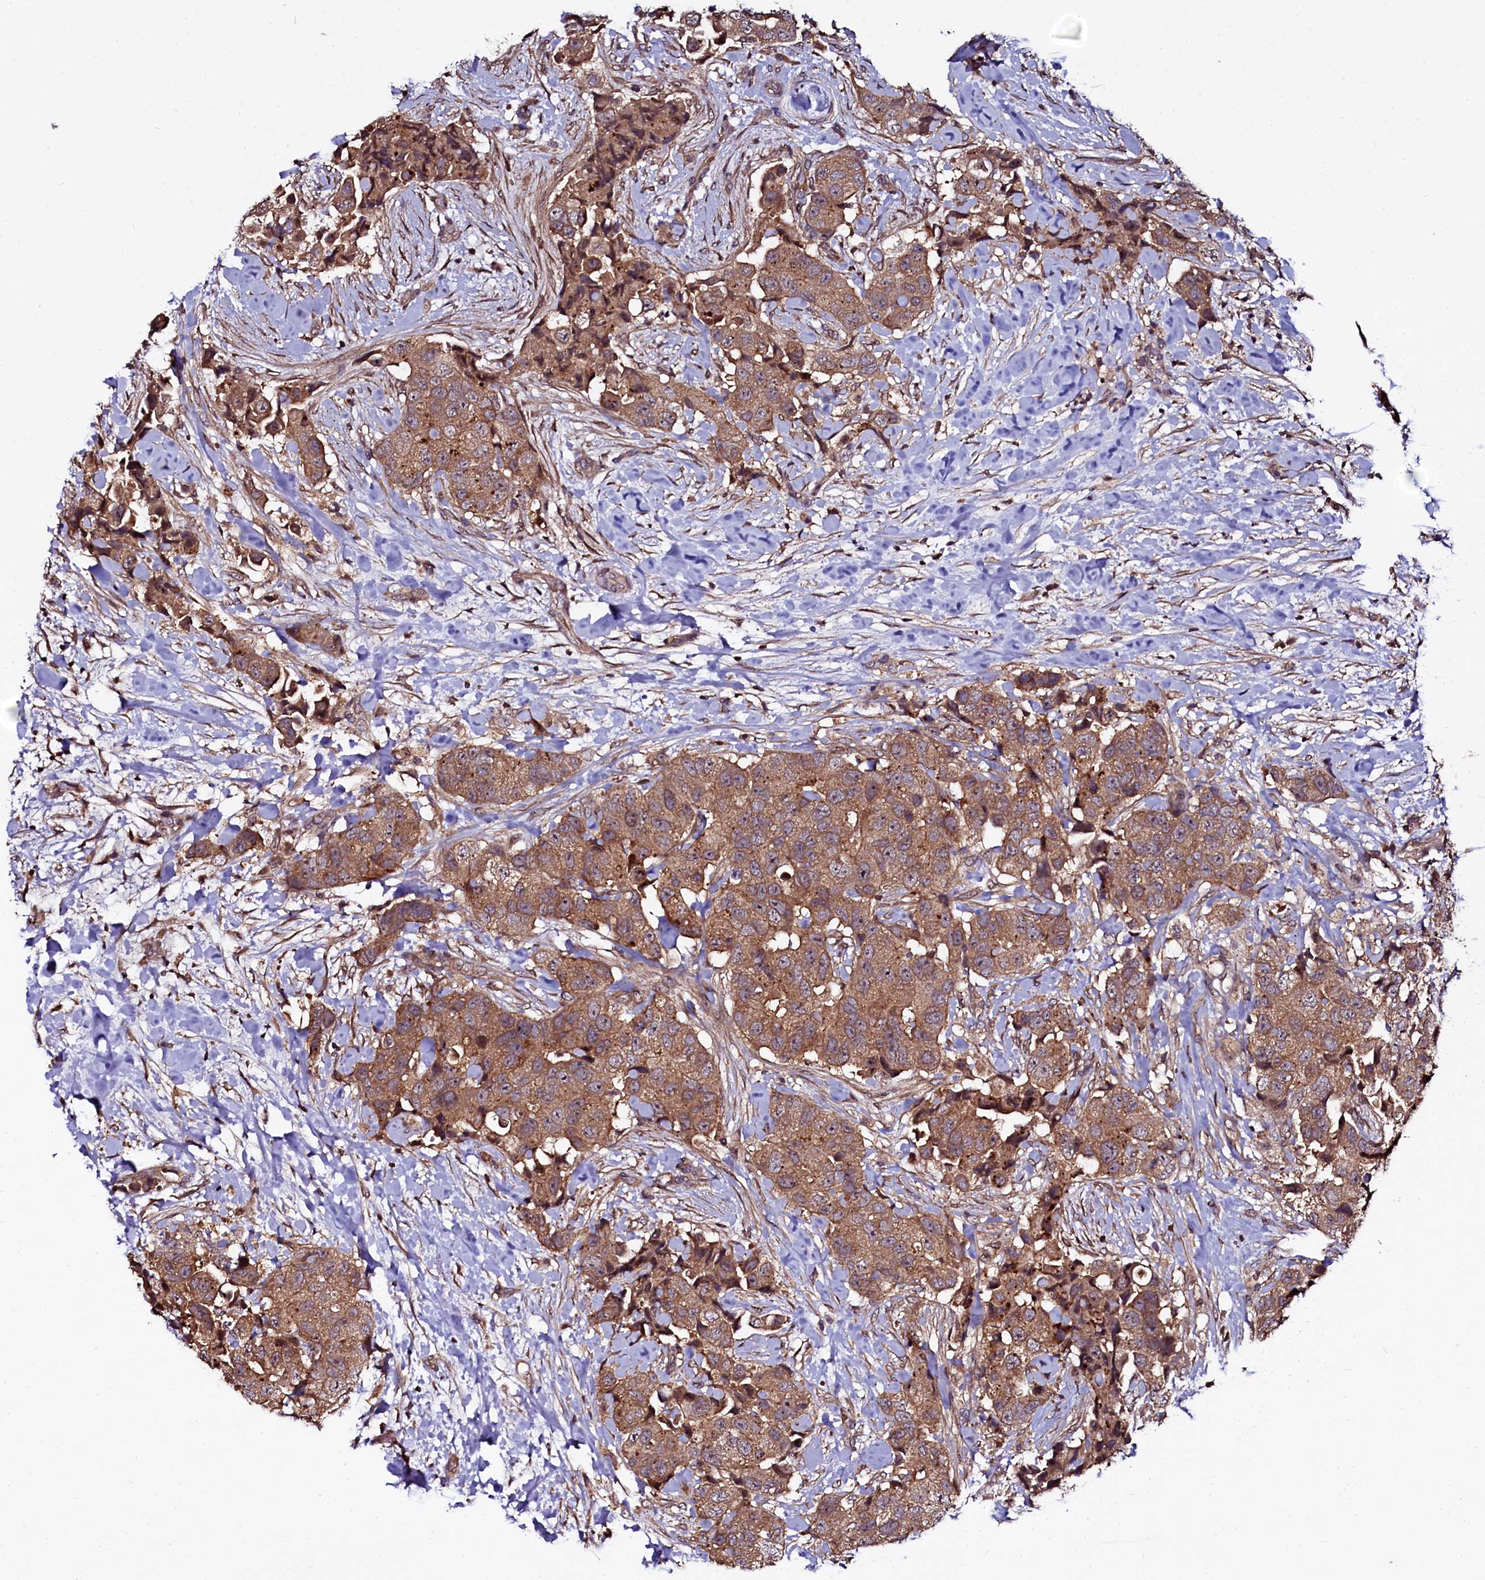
{"staining": {"intensity": "moderate", "quantity": ">75%", "location": "cytoplasmic/membranous"}, "tissue": "breast cancer", "cell_type": "Tumor cells", "image_type": "cancer", "snomed": [{"axis": "morphology", "description": "Normal tissue, NOS"}, {"axis": "morphology", "description": "Duct carcinoma"}, {"axis": "topography", "description": "Breast"}], "caption": "Immunohistochemistry of breast intraductal carcinoma exhibits medium levels of moderate cytoplasmic/membranous expression in approximately >75% of tumor cells.", "gene": "N4BP1", "patient": {"sex": "female", "age": 62}}